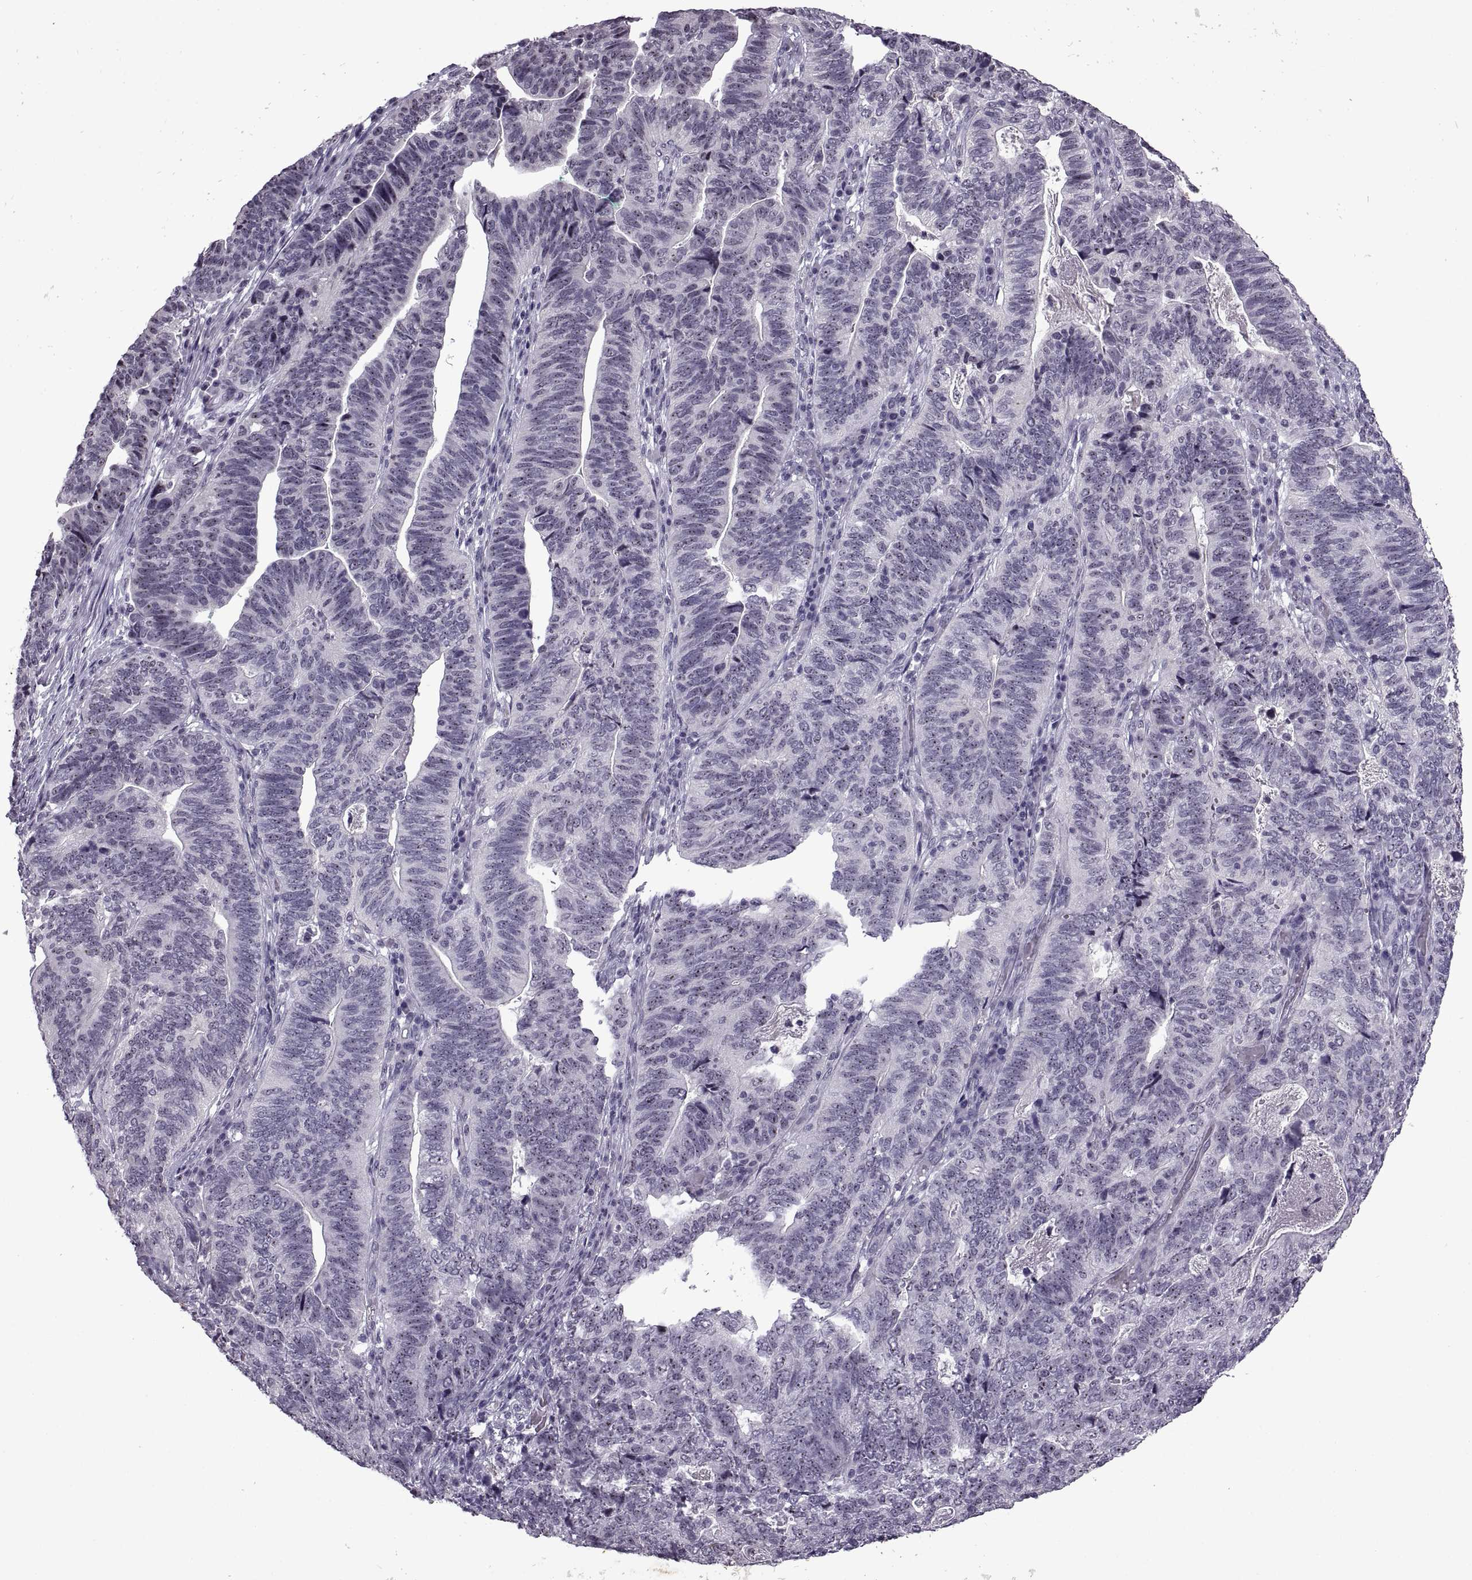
{"staining": {"intensity": "weak", "quantity": "25%-75%", "location": "nuclear"}, "tissue": "stomach cancer", "cell_type": "Tumor cells", "image_type": "cancer", "snomed": [{"axis": "morphology", "description": "Adenocarcinoma, NOS"}, {"axis": "topography", "description": "Stomach, upper"}], "caption": "This micrograph displays immunohistochemistry (IHC) staining of human adenocarcinoma (stomach), with low weak nuclear positivity in about 25%-75% of tumor cells.", "gene": "SINHCAF", "patient": {"sex": "female", "age": 67}}